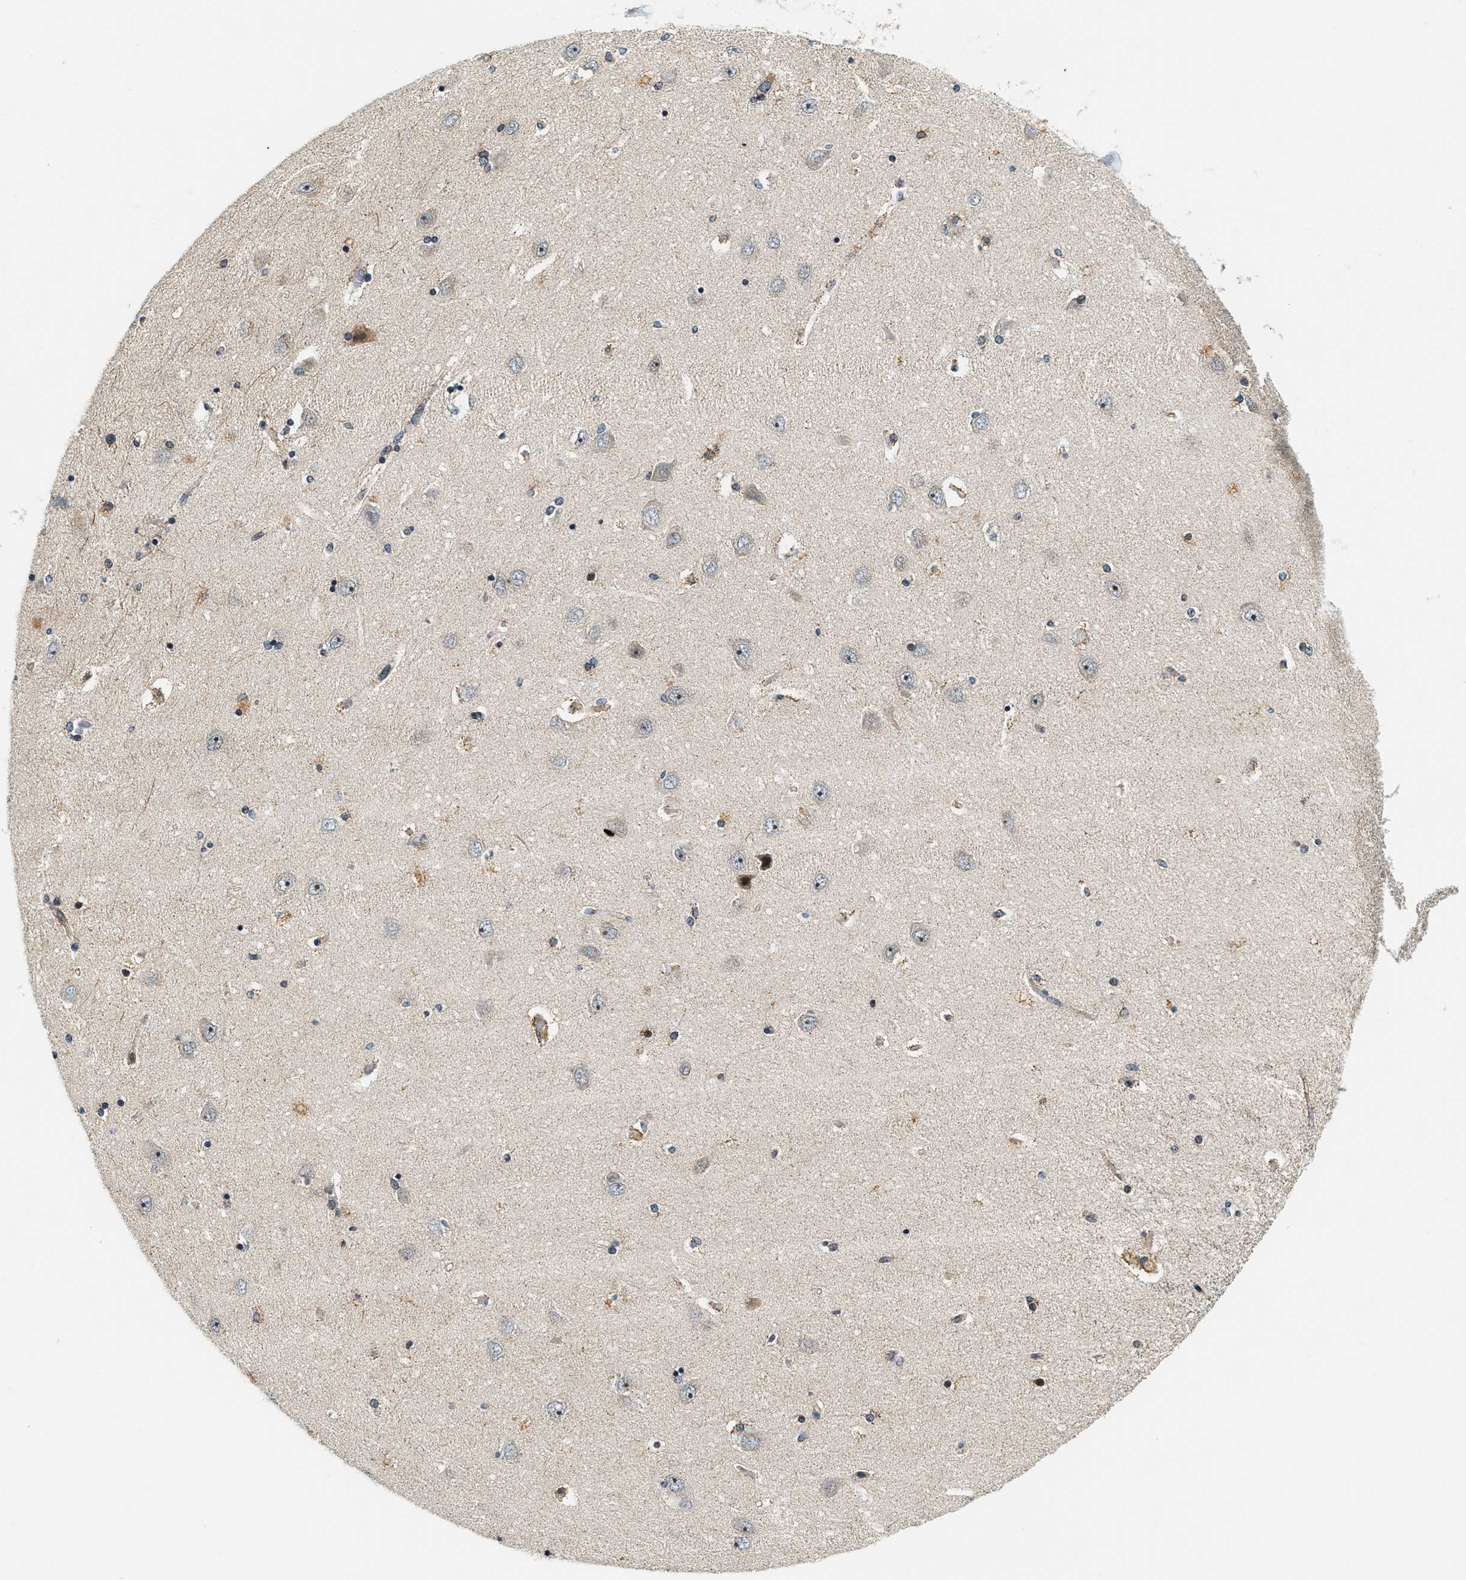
{"staining": {"intensity": "weak", "quantity": "25%-75%", "location": "cytoplasmic/membranous"}, "tissue": "hippocampus", "cell_type": "Glial cells", "image_type": "normal", "snomed": [{"axis": "morphology", "description": "Normal tissue, NOS"}, {"axis": "topography", "description": "Hippocampus"}], "caption": "Normal hippocampus demonstrates weak cytoplasmic/membranous staining in about 25%-75% of glial cells, visualized by immunohistochemistry.", "gene": "SAMD9", "patient": {"sex": "female", "age": 54}}